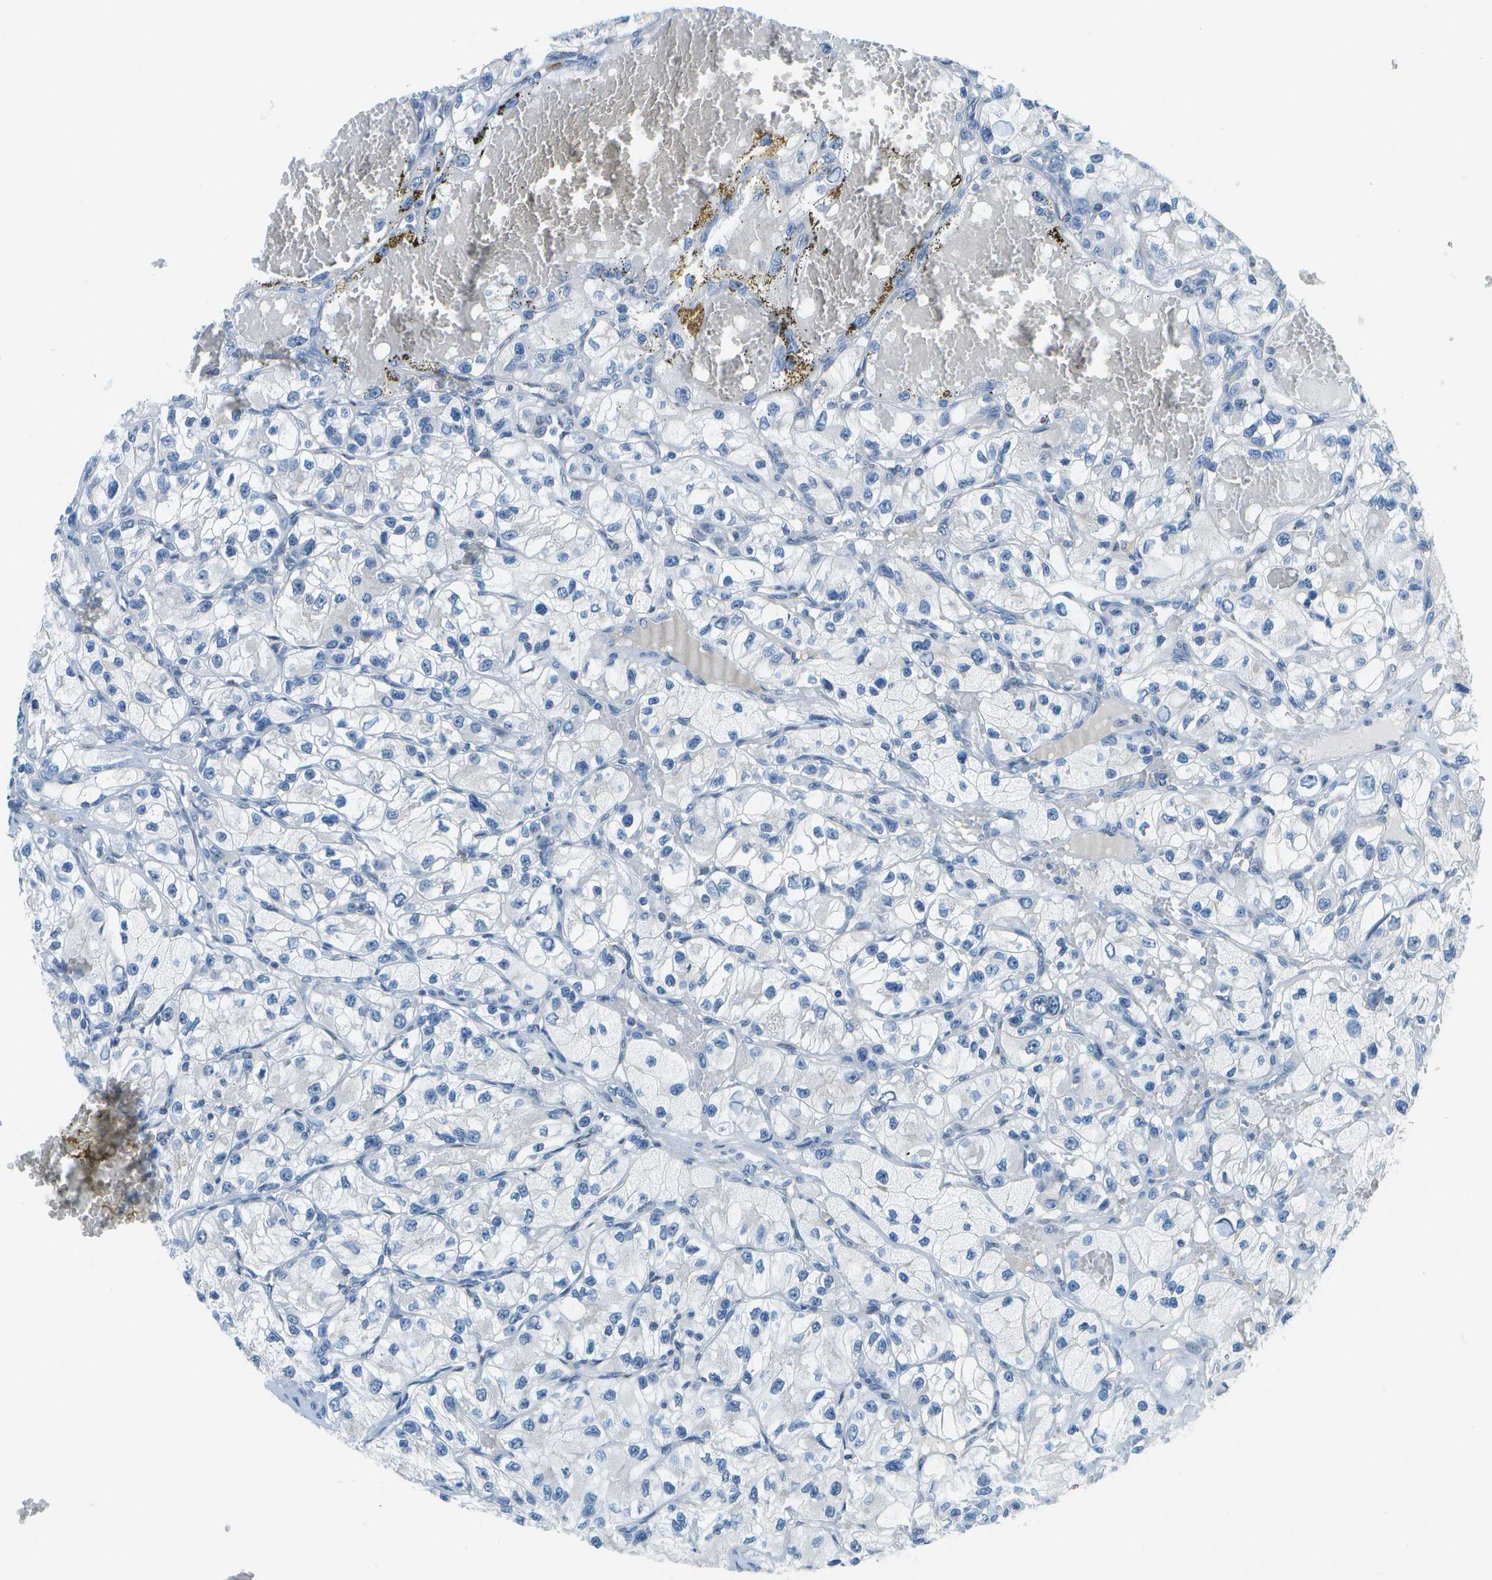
{"staining": {"intensity": "negative", "quantity": "none", "location": "none"}, "tissue": "renal cancer", "cell_type": "Tumor cells", "image_type": "cancer", "snomed": [{"axis": "morphology", "description": "Adenocarcinoma, NOS"}, {"axis": "topography", "description": "Kidney"}], "caption": "Immunohistochemical staining of renal cancer (adenocarcinoma) exhibits no significant expression in tumor cells.", "gene": "PTGIS", "patient": {"sex": "female", "age": 57}}